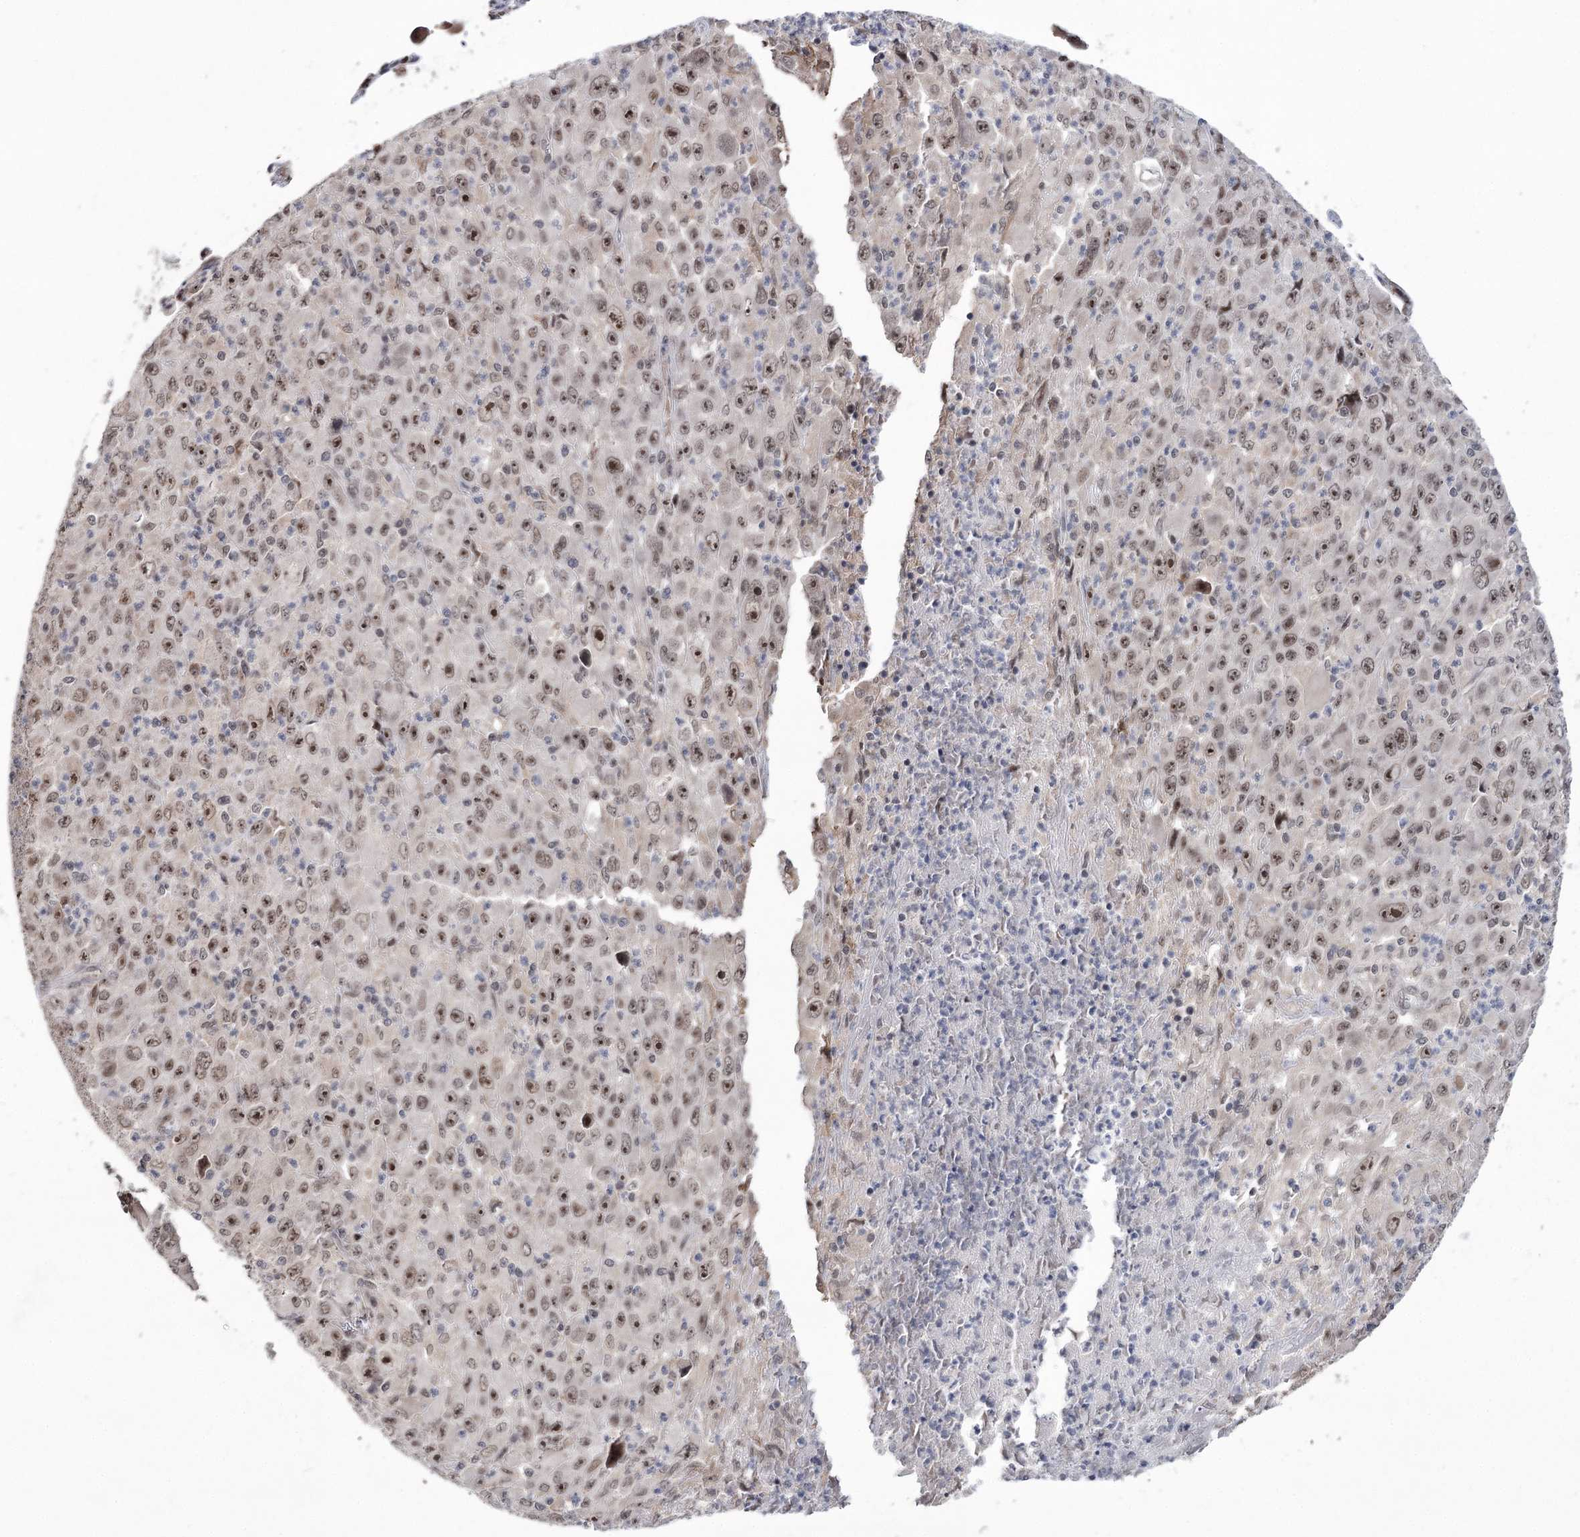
{"staining": {"intensity": "moderate", "quantity": ">75%", "location": "nuclear"}, "tissue": "melanoma", "cell_type": "Tumor cells", "image_type": "cancer", "snomed": [{"axis": "morphology", "description": "Malignant melanoma, Metastatic site"}, {"axis": "topography", "description": "Skin"}], "caption": "IHC of human melanoma demonstrates medium levels of moderate nuclear expression in approximately >75% of tumor cells. (DAB = brown stain, brightfield microscopy at high magnification).", "gene": "VGLL4", "patient": {"sex": "female", "age": 56}}